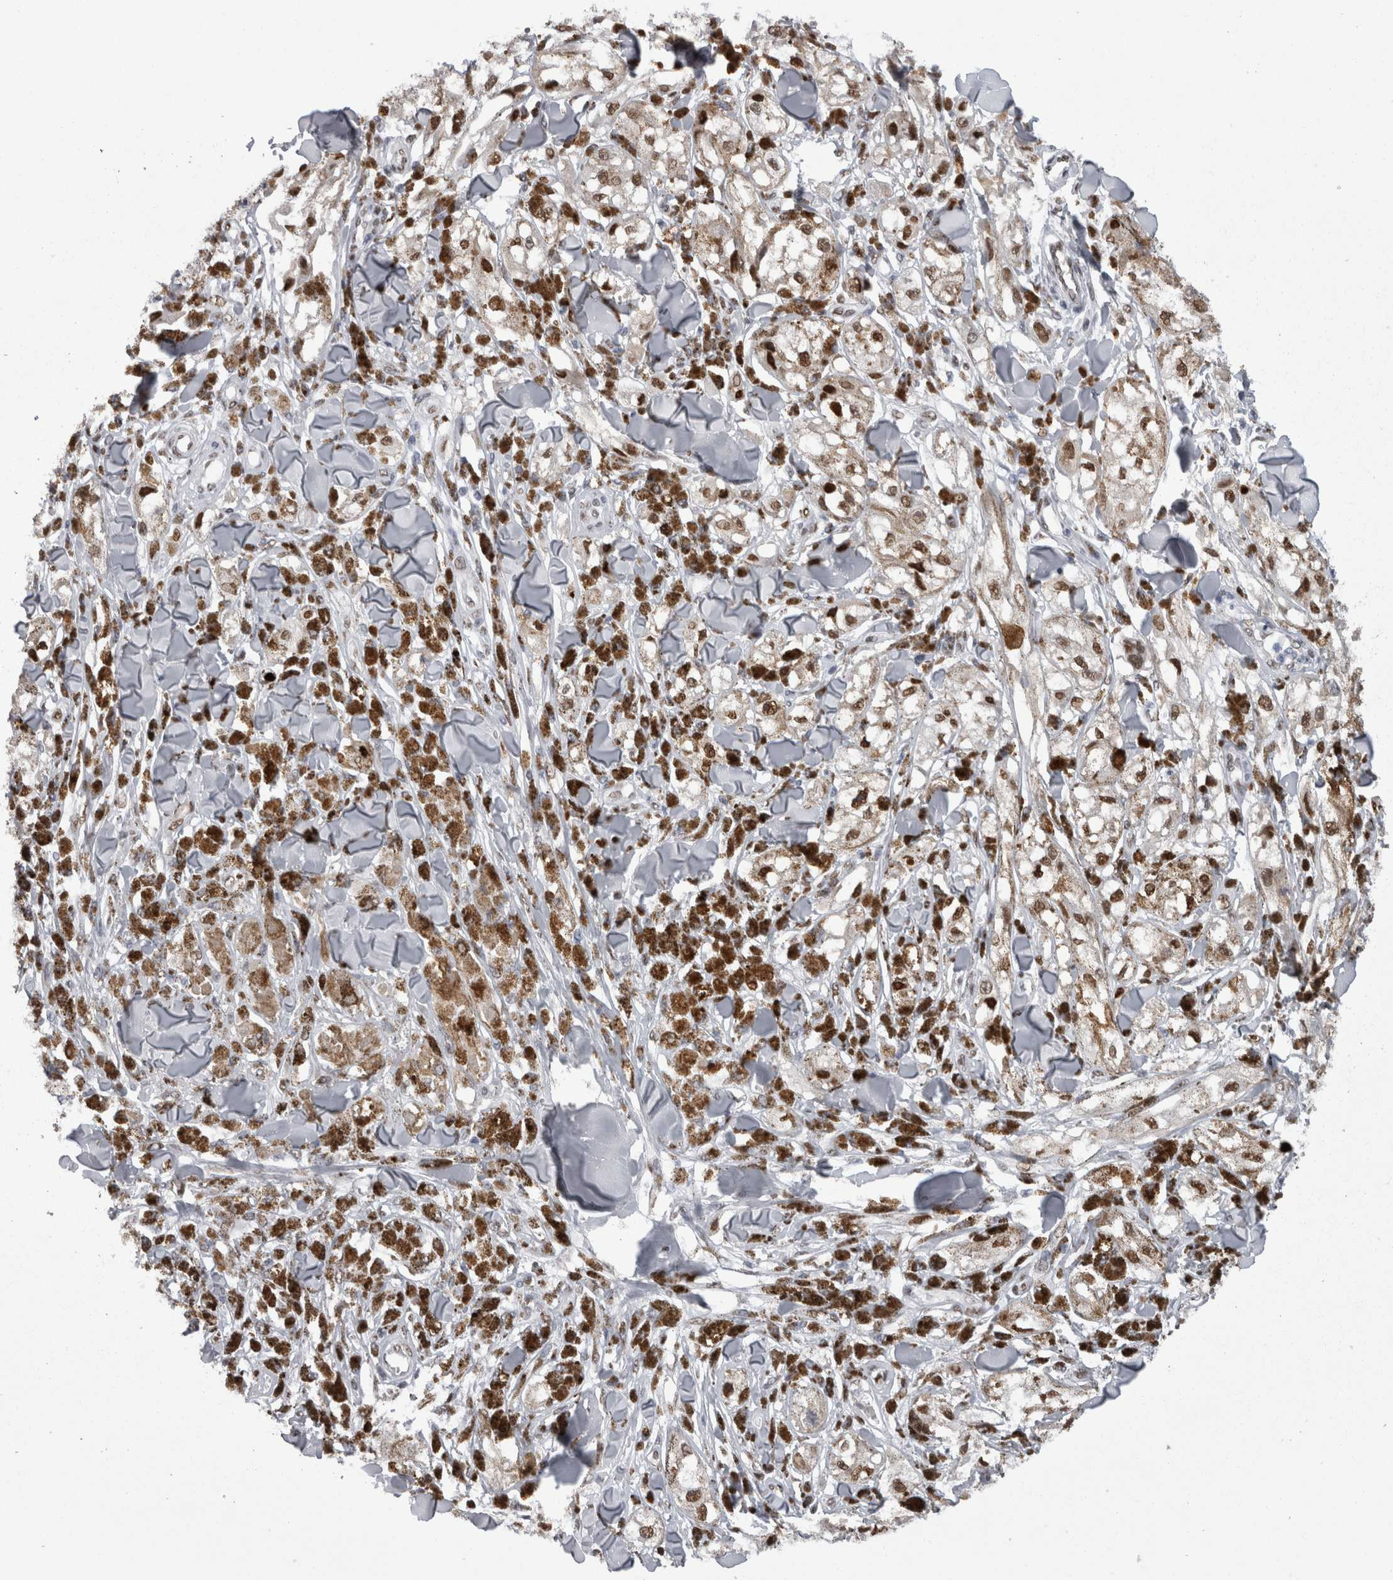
{"staining": {"intensity": "moderate", "quantity": ">75%", "location": "nuclear"}, "tissue": "melanoma", "cell_type": "Tumor cells", "image_type": "cancer", "snomed": [{"axis": "morphology", "description": "Malignant melanoma, NOS"}, {"axis": "topography", "description": "Skin"}], "caption": "Immunohistochemical staining of malignant melanoma reveals medium levels of moderate nuclear protein expression in approximately >75% of tumor cells.", "gene": "C1orf54", "patient": {"sex": "male", "age": 88}}